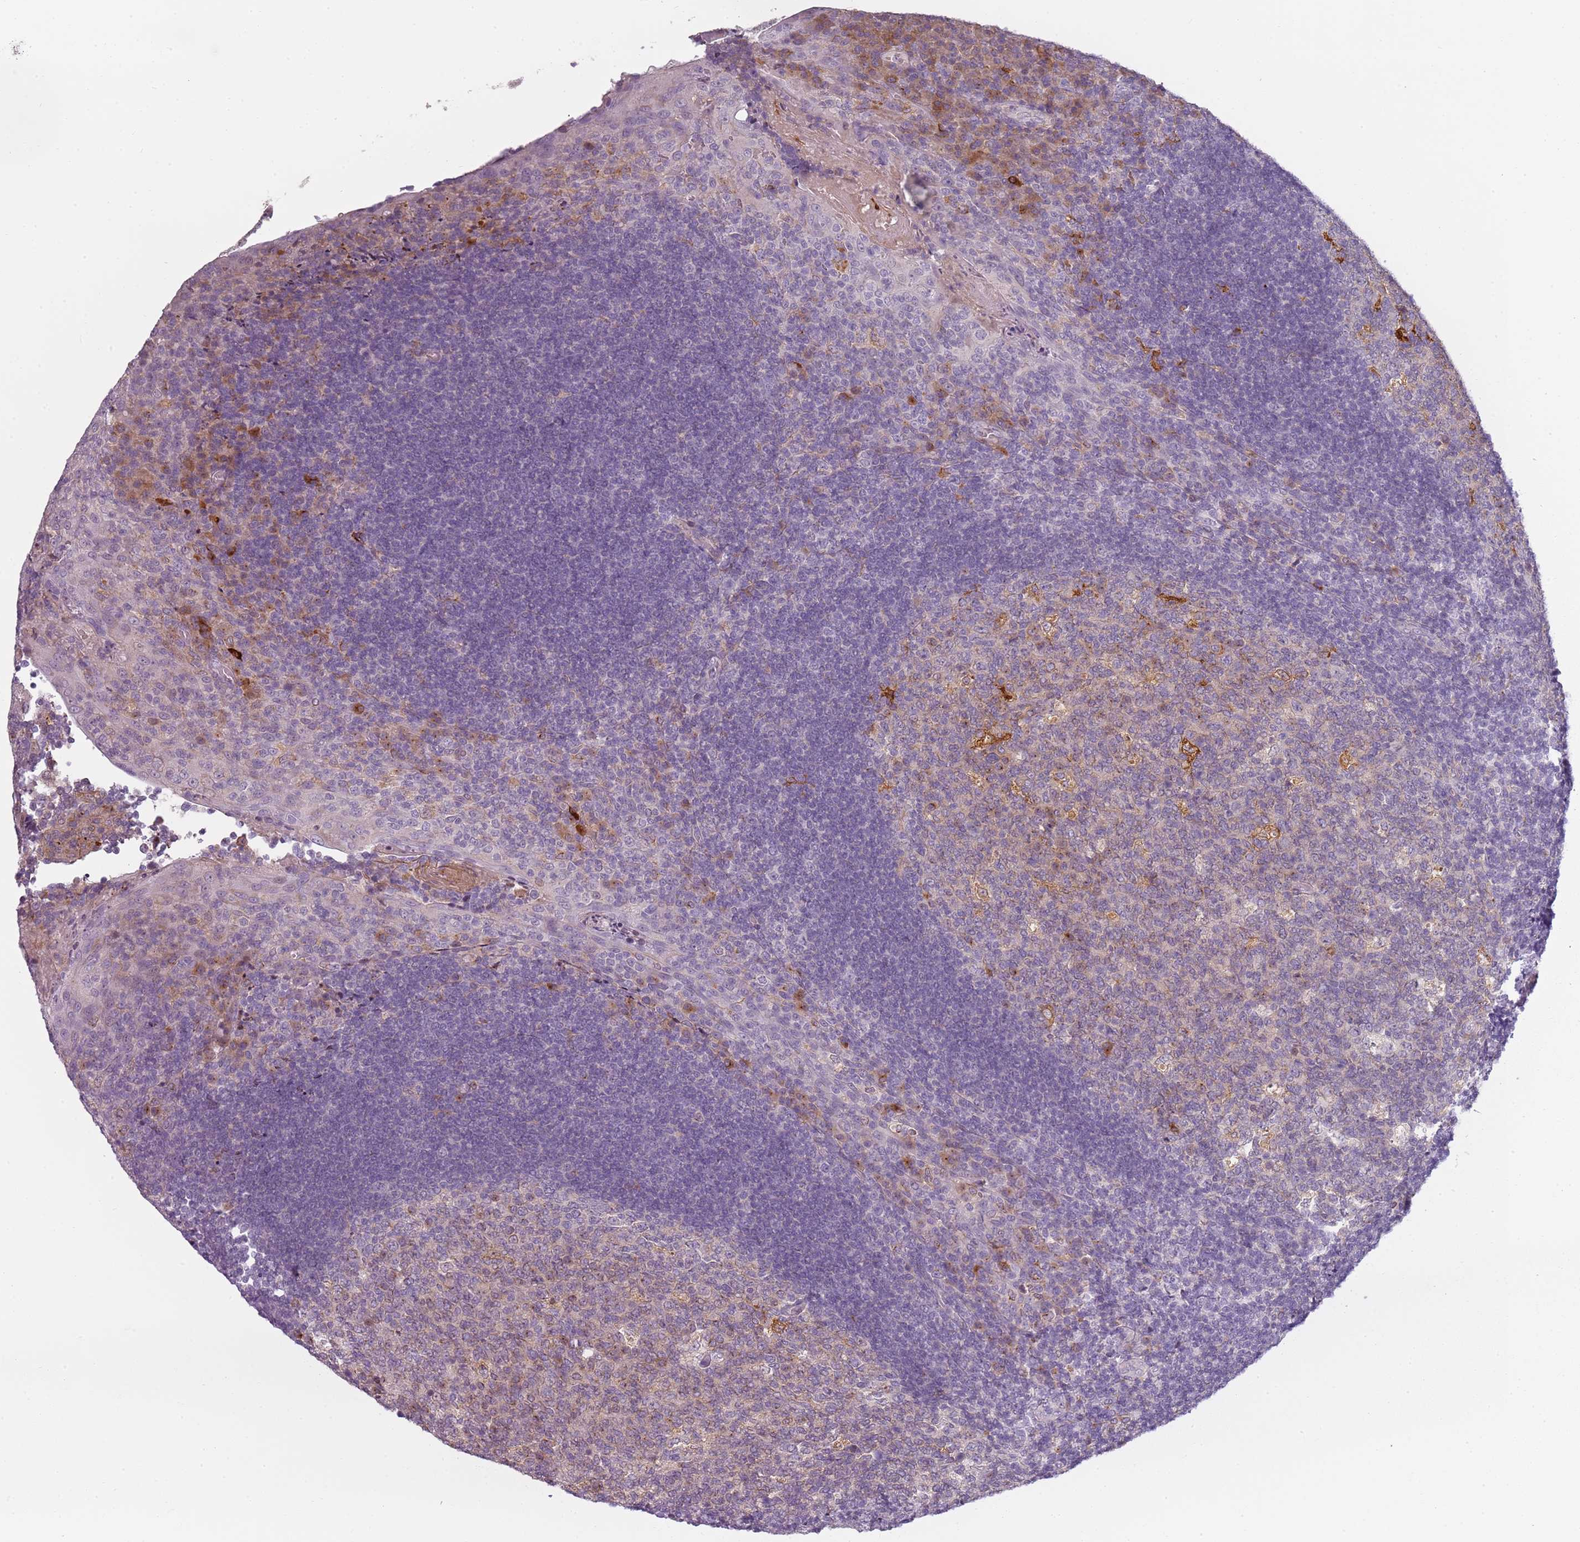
{"staining": {"intensity": "moderate", "quantity": "<25%", "location": "cytoplasmic/membranous"}, "tissue": "tonsil", "cell_type": "Germinal center cells", "image_type": "normal", "snomed": [{"axis": "morphology", "description": "Normal tissue, NOS"}, {"axis": "topography", "description": "Tonsil"}], "caption": "Tonsil stained with a brown dye reveals moderate cytoplasmic/membranous positive staining in about <25% of germinal center cells.", "gene": "CC2D2B", "patient": {"sex": "male", "age": 17}}